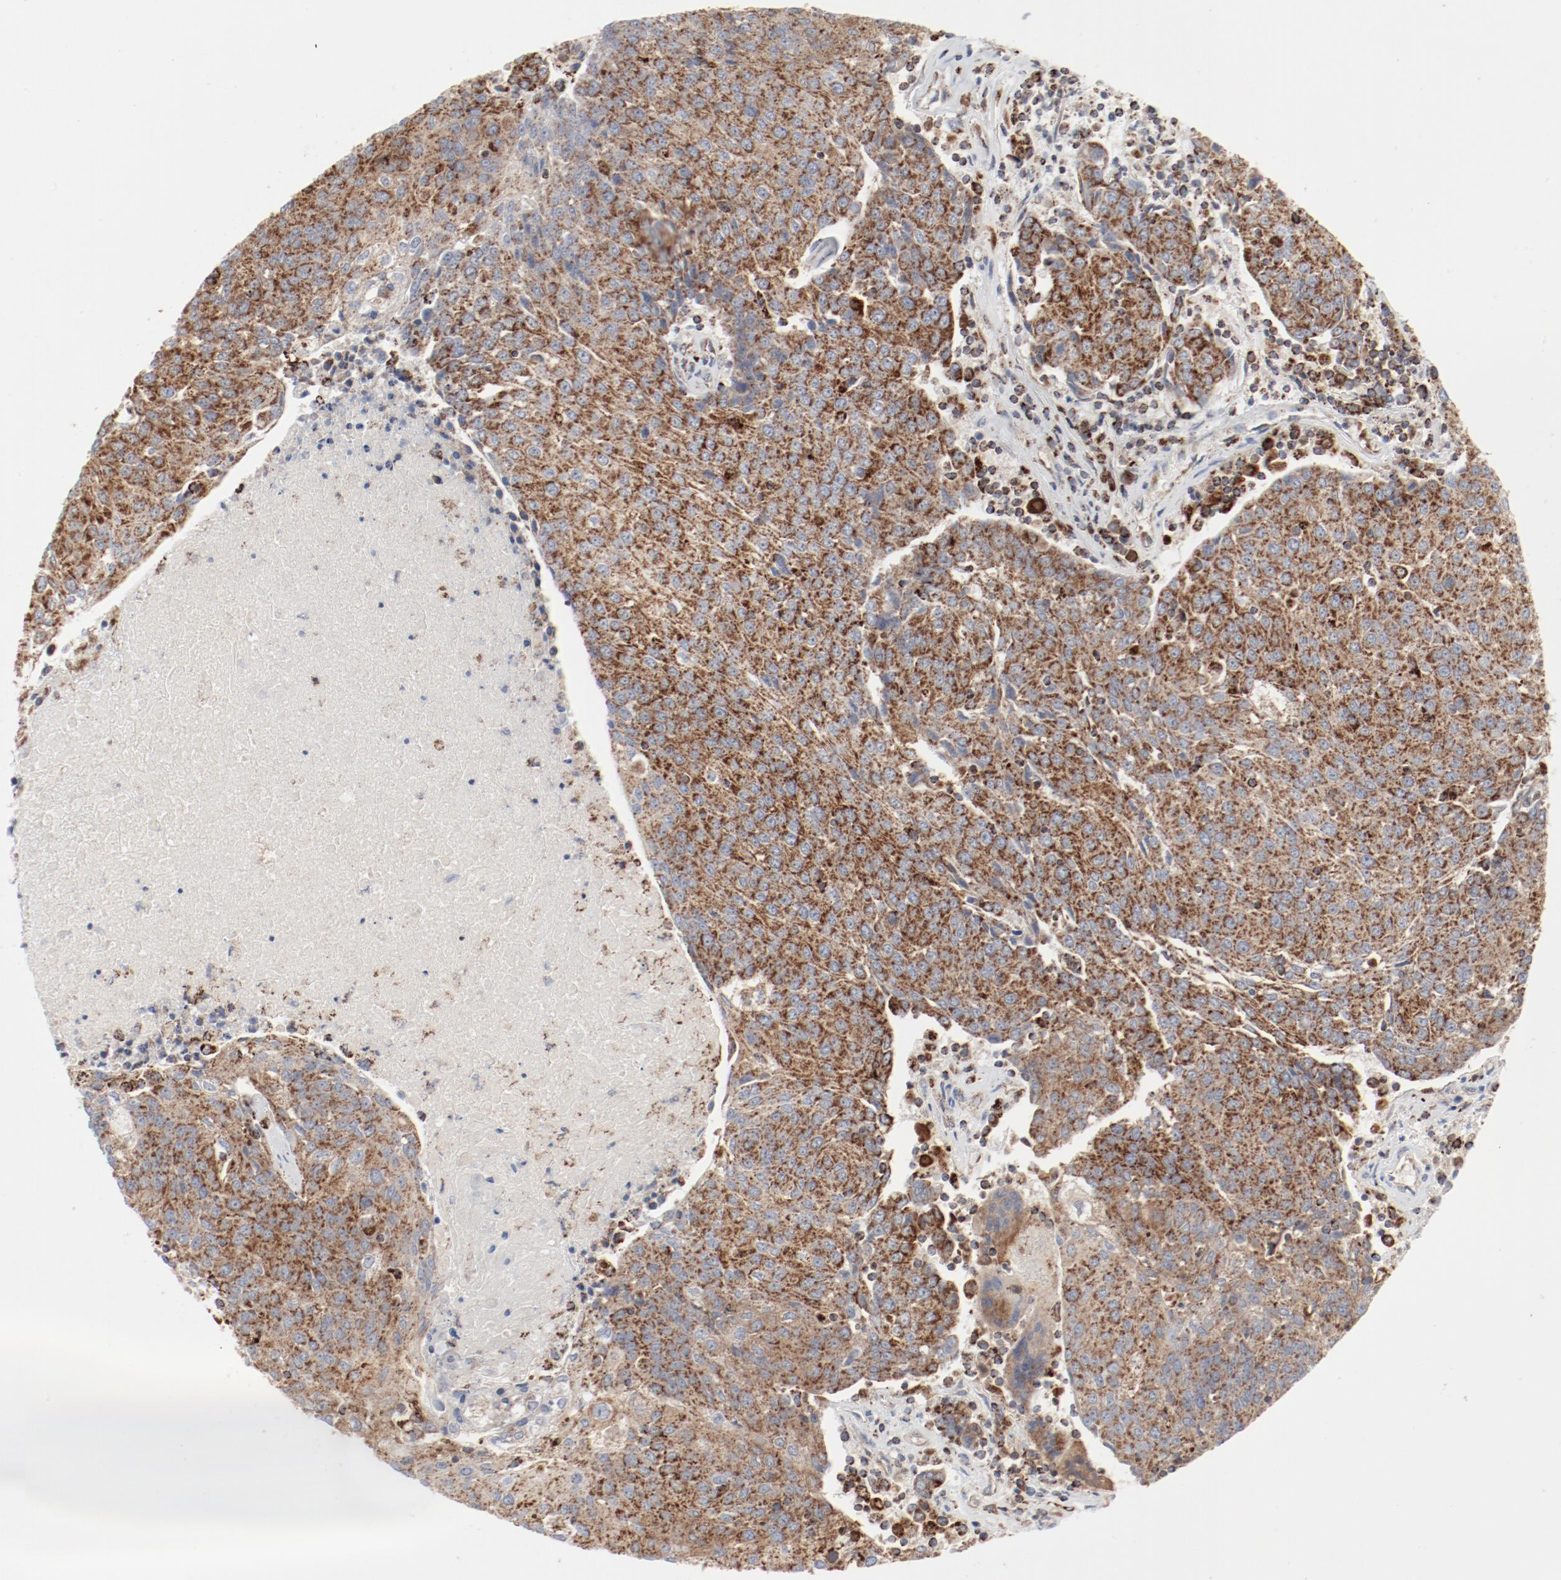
{"staining": {"intensity": "moderate", "quantity": ">75%", "location": "cytoplasmic/membranous"}, "tissue": "urothelial cancer", "cell_type": "Tumor cells", "image_type": "cancer", "snomed": [{"axis": "morphology", "description": "Urothelial carcinoma, High grade"}, {"axis": "topography", "description": "Urinary bladder"}], "caption": "Urothelial carcinoma (high-grade) stained with DAB immunohistochemistry (IHC) displays medium levels of moderate cytoplasmic/membranous expression in approximately >75% of tumor cells. (brown staining indicates protein expression, while blue staining denotes nuclei).", "gene": "SETD3", "patient": {"sex": "female", "age": 85}}